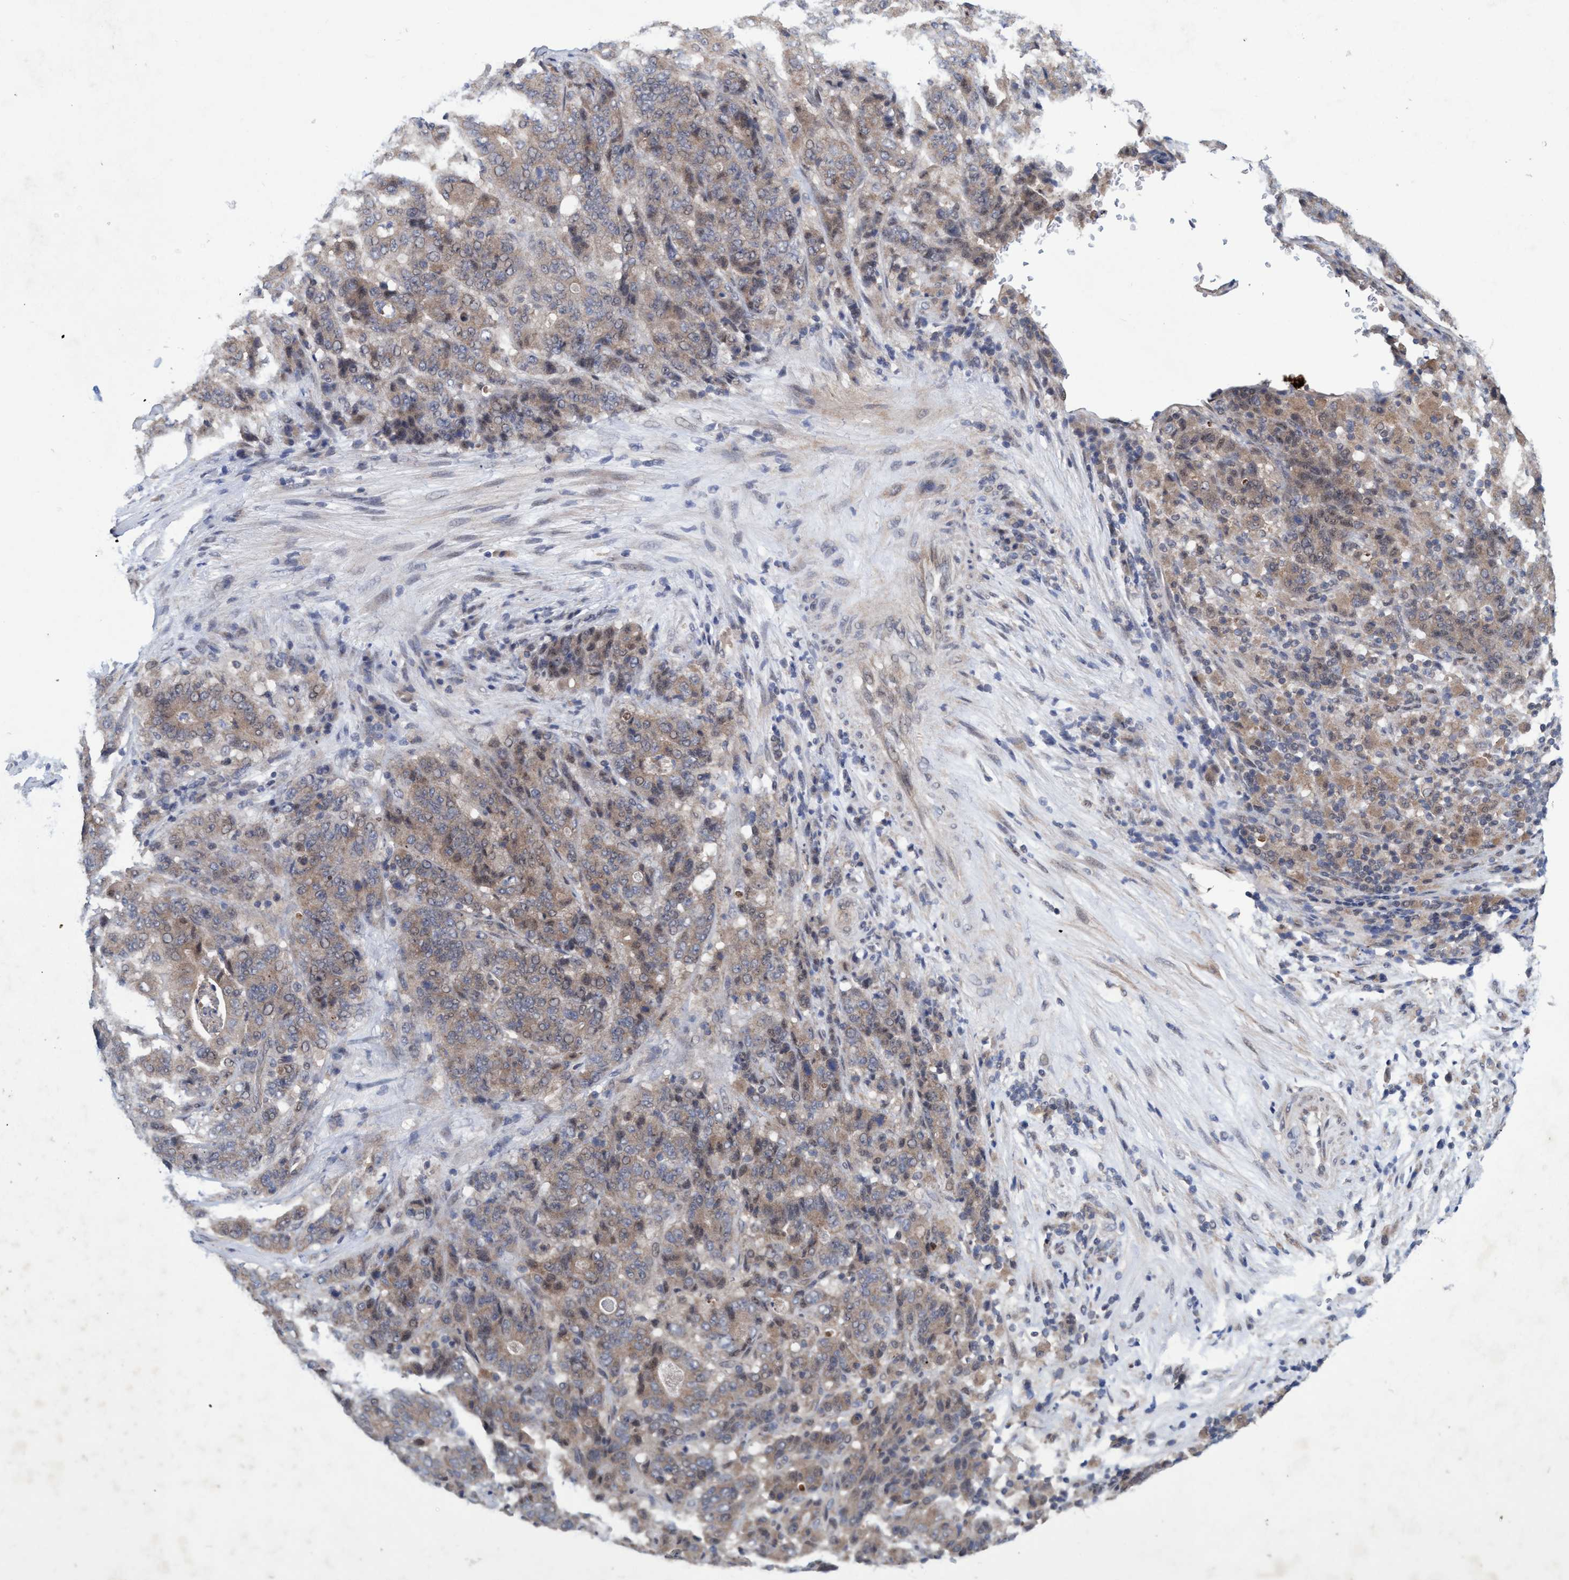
{"staining": {"intensity": "weak", "quantity": "25%-75%", "location": "cytoplasmic/membranous"}, "tissue": "stomach cancer", "cell_type": "Tumor cells", "image_type": "cancer", "snomed": [{"axis": "morphology", "description": "Adenocarcinoma, NOS"}, {"axis": "topography", "description": "Stomach"}], "caption": "An IHC image of tumor tissue is shown. Protein staining in brown labels weak cytoplasmic/membranous positivity in stomach cancer (adenocarcinoma) within tumor cells.", "gene": "ZNF677", "patient": {"sex": "female", "age": 73}}